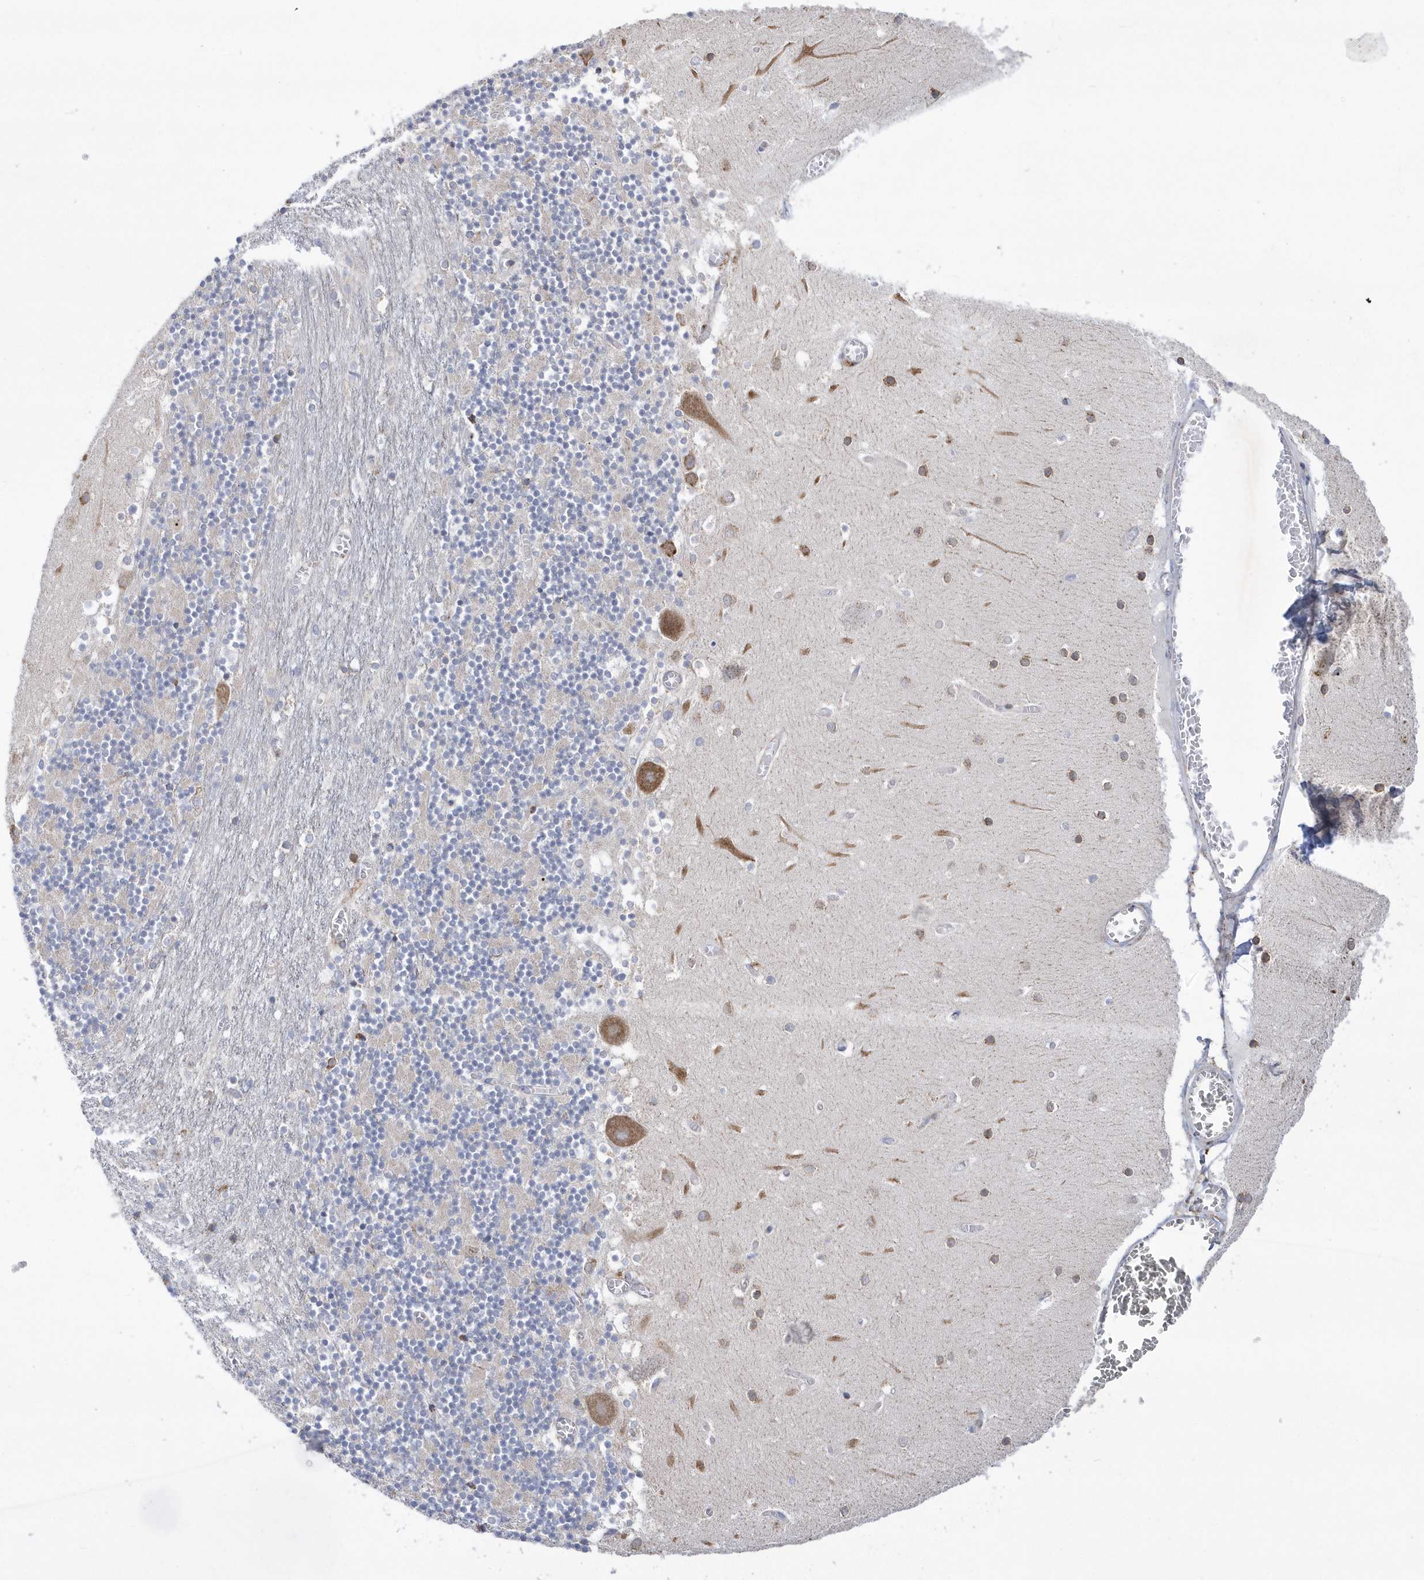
{"staining": {"intensity": "negative", "quantity": "none", "location": "none"}, "tissue": "cerebellum", "cell_type": "Cells in granular layer", "image_type": "normal", "snomed": [{"axis": "morphology", "description": "Normal tissue, NOS"}, {"axis": "topography", "description": "Cerebellum"}], "caption": "Cerebellum stained for a protein using immunohistochemistry exhibits no positivity cells in granular layer.", "gene": "MED31", "patient": {"sex": "female", "age": 28}}